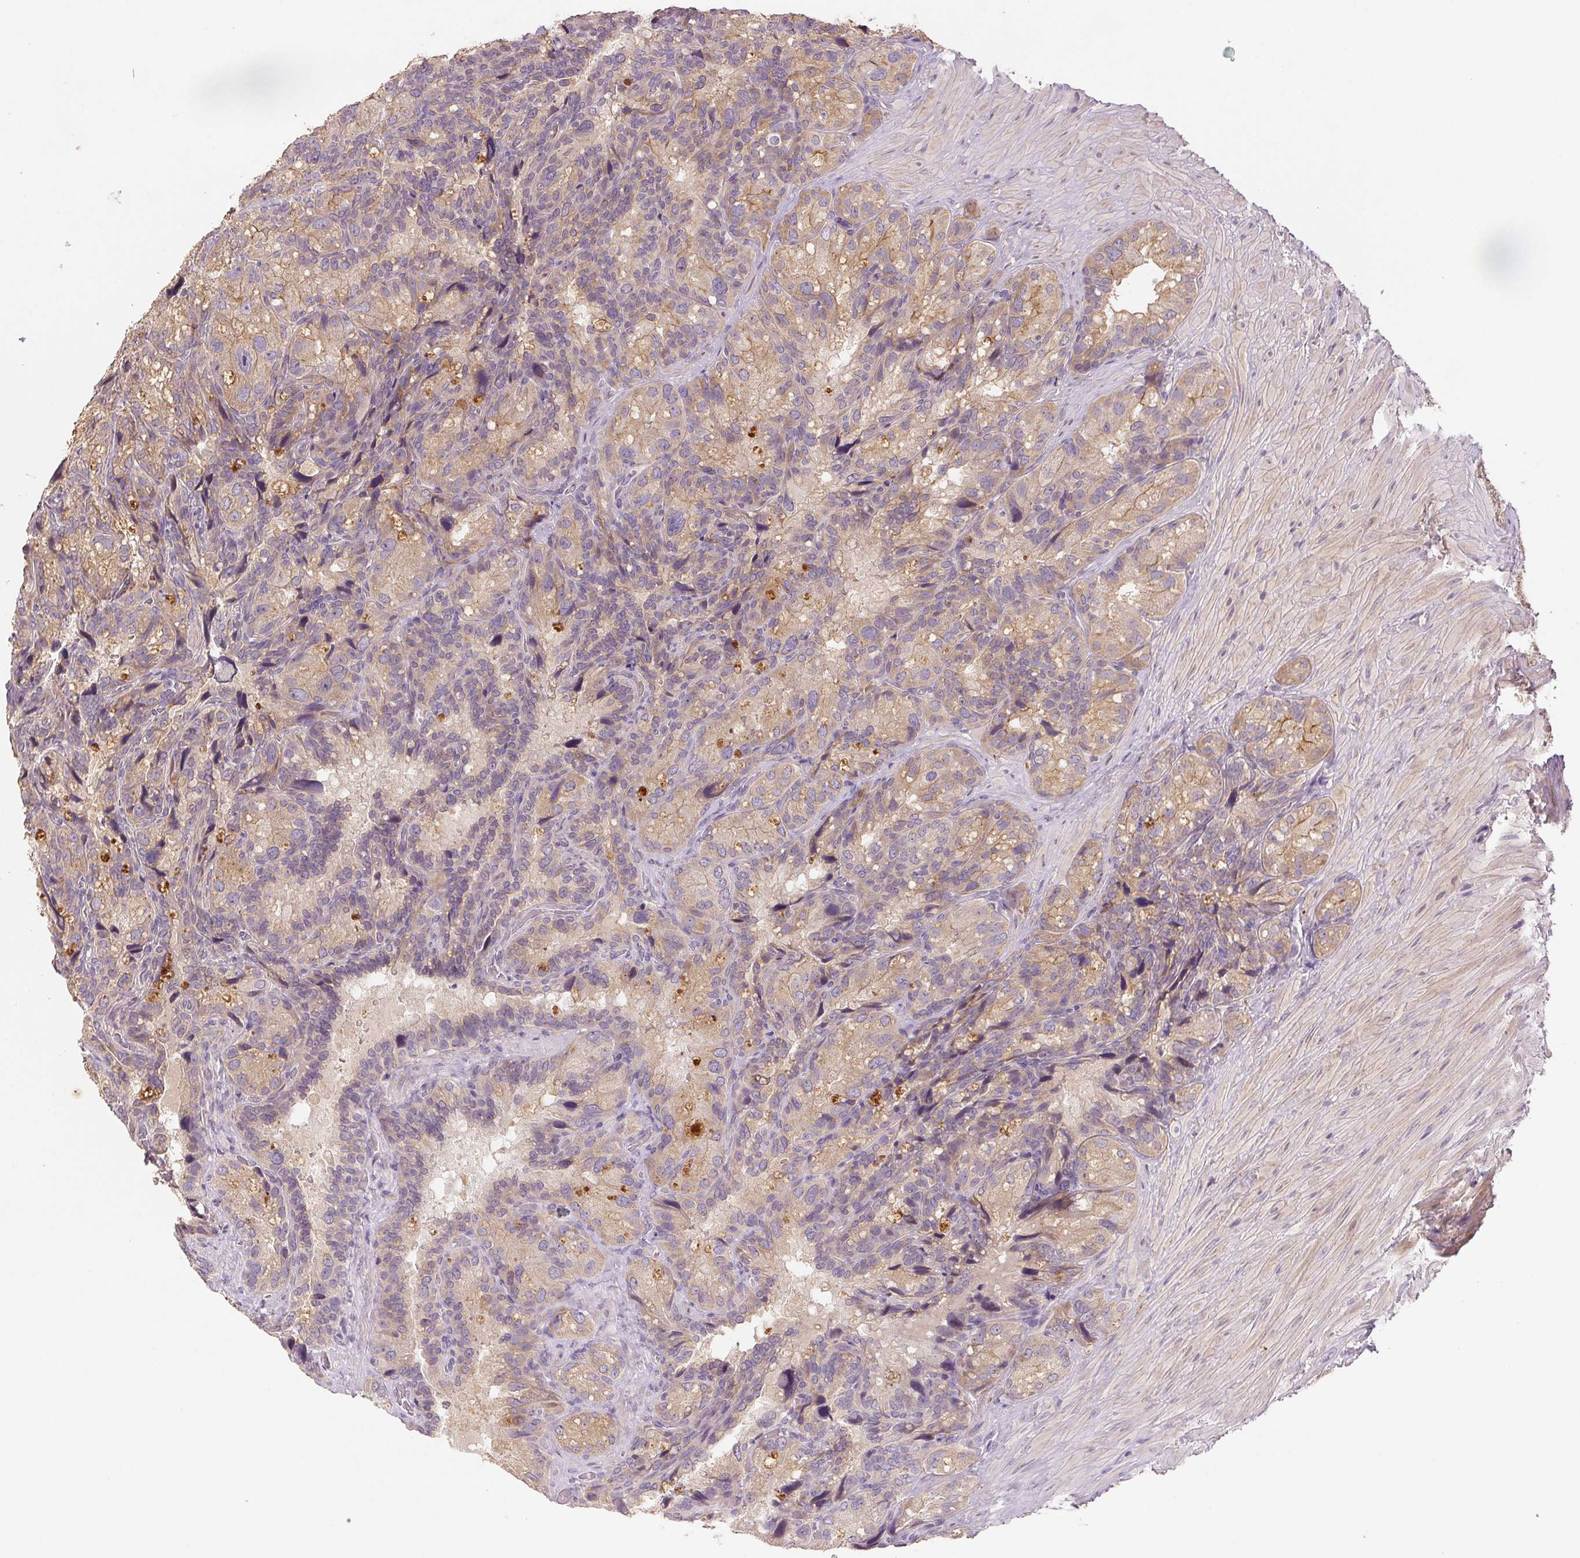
{"staining": {"intensity": "weak", "quantity": "25%-75%", "location": "cytoplasmic/membranous"}, "tissue": "seminal vesicle", "cell_type": "Glandular cells", "image_type": "normal", "snomed": [{"axis": "morphology", "description": "Normal tissue, NOS"}, {"axis": "topography", "description": "Seminal veicle"}], "caption": "Seminal vesicle was stained to show a protein in brown. There is low levels of weak cytoplasmic/membranous positivity in approximately 25%-75% of glandular cells. The staining was performed using DAB (3,3'-diaminobenzidine) to visualize the protein expression in brown, while the nuclei were stained in blue with hematoxylin (Magnification: 20x).", "gene": "YIF1B", "patient": {"sex": "male", "age": 60}}